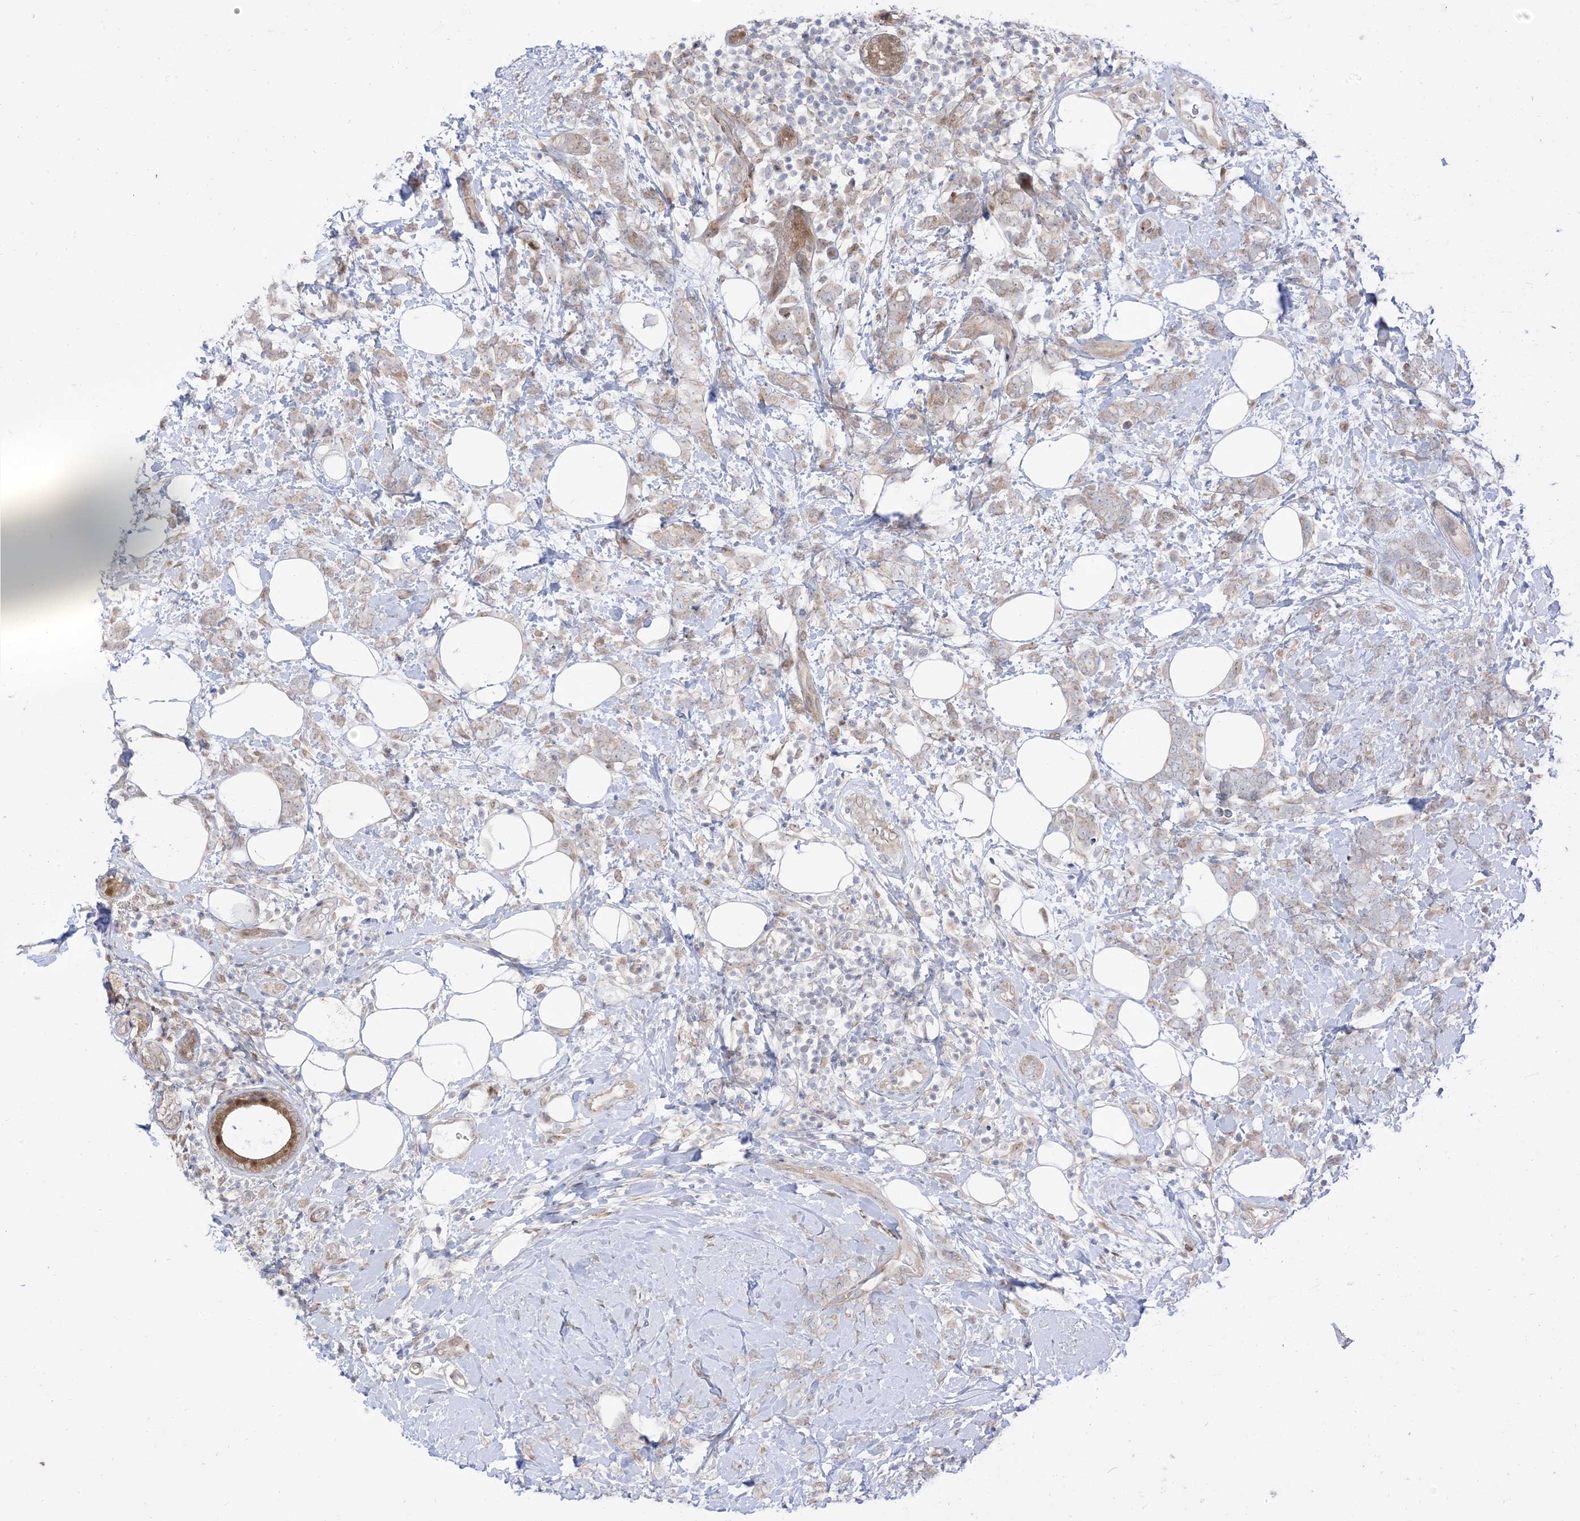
{"staining": {"intensity": "negative", "quantity": "none", "location": "none"}, "tissue": "breast cancer", "cell_type": "Tumor cells", "image_type": "cancer", "snomed": [{"axis": "morphology", "description": "Lobular carcinoma"}, {"axis": "topography", "description": "Breast"}], "caption": "This is an IHC micrograph of breast lobular carcinoma. There is no expression in tumor cells.", "gene": "RIN1", "patient": {"sex": "female", "age": 58}}